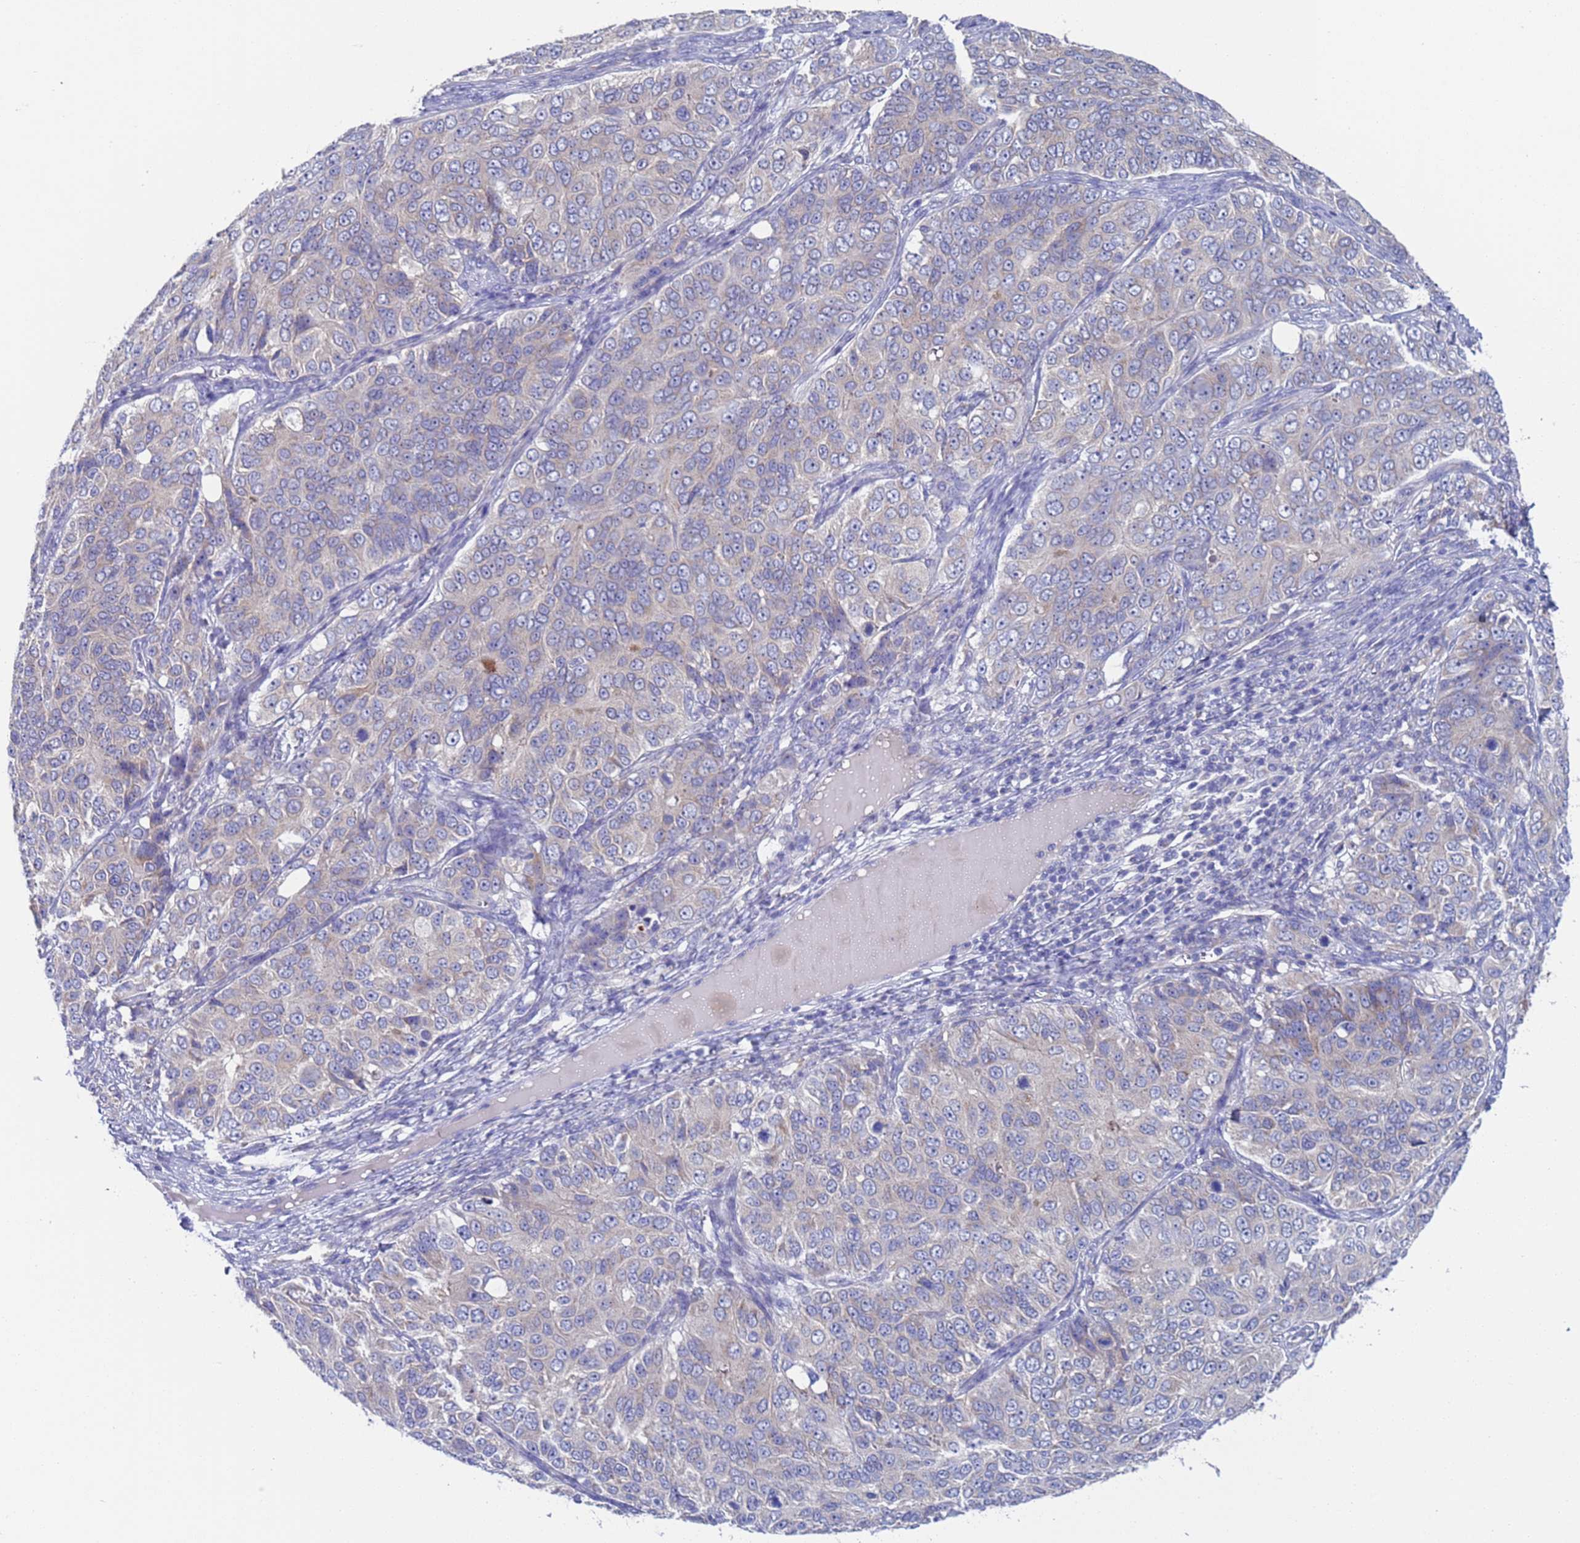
{"staining": {"intensity": "negative", "quantity": "none", "location": "none"}, "tissue": "ovarian cancer", "cell_type": "Tumor cells", "image_type": "cancer", "snomed": [{"axis": "morphology", "description": "Carcinoma, endometroid"}, {"axis": "topography", "description": "Ovary"}], "caption": "This is a micrograph of immunohistochemistry staining of endometroid carcinoma (ovarian), which shows no expression in tumor cells.", "gene": "PET117", "patient": {"sex": "female", "age": 51}}